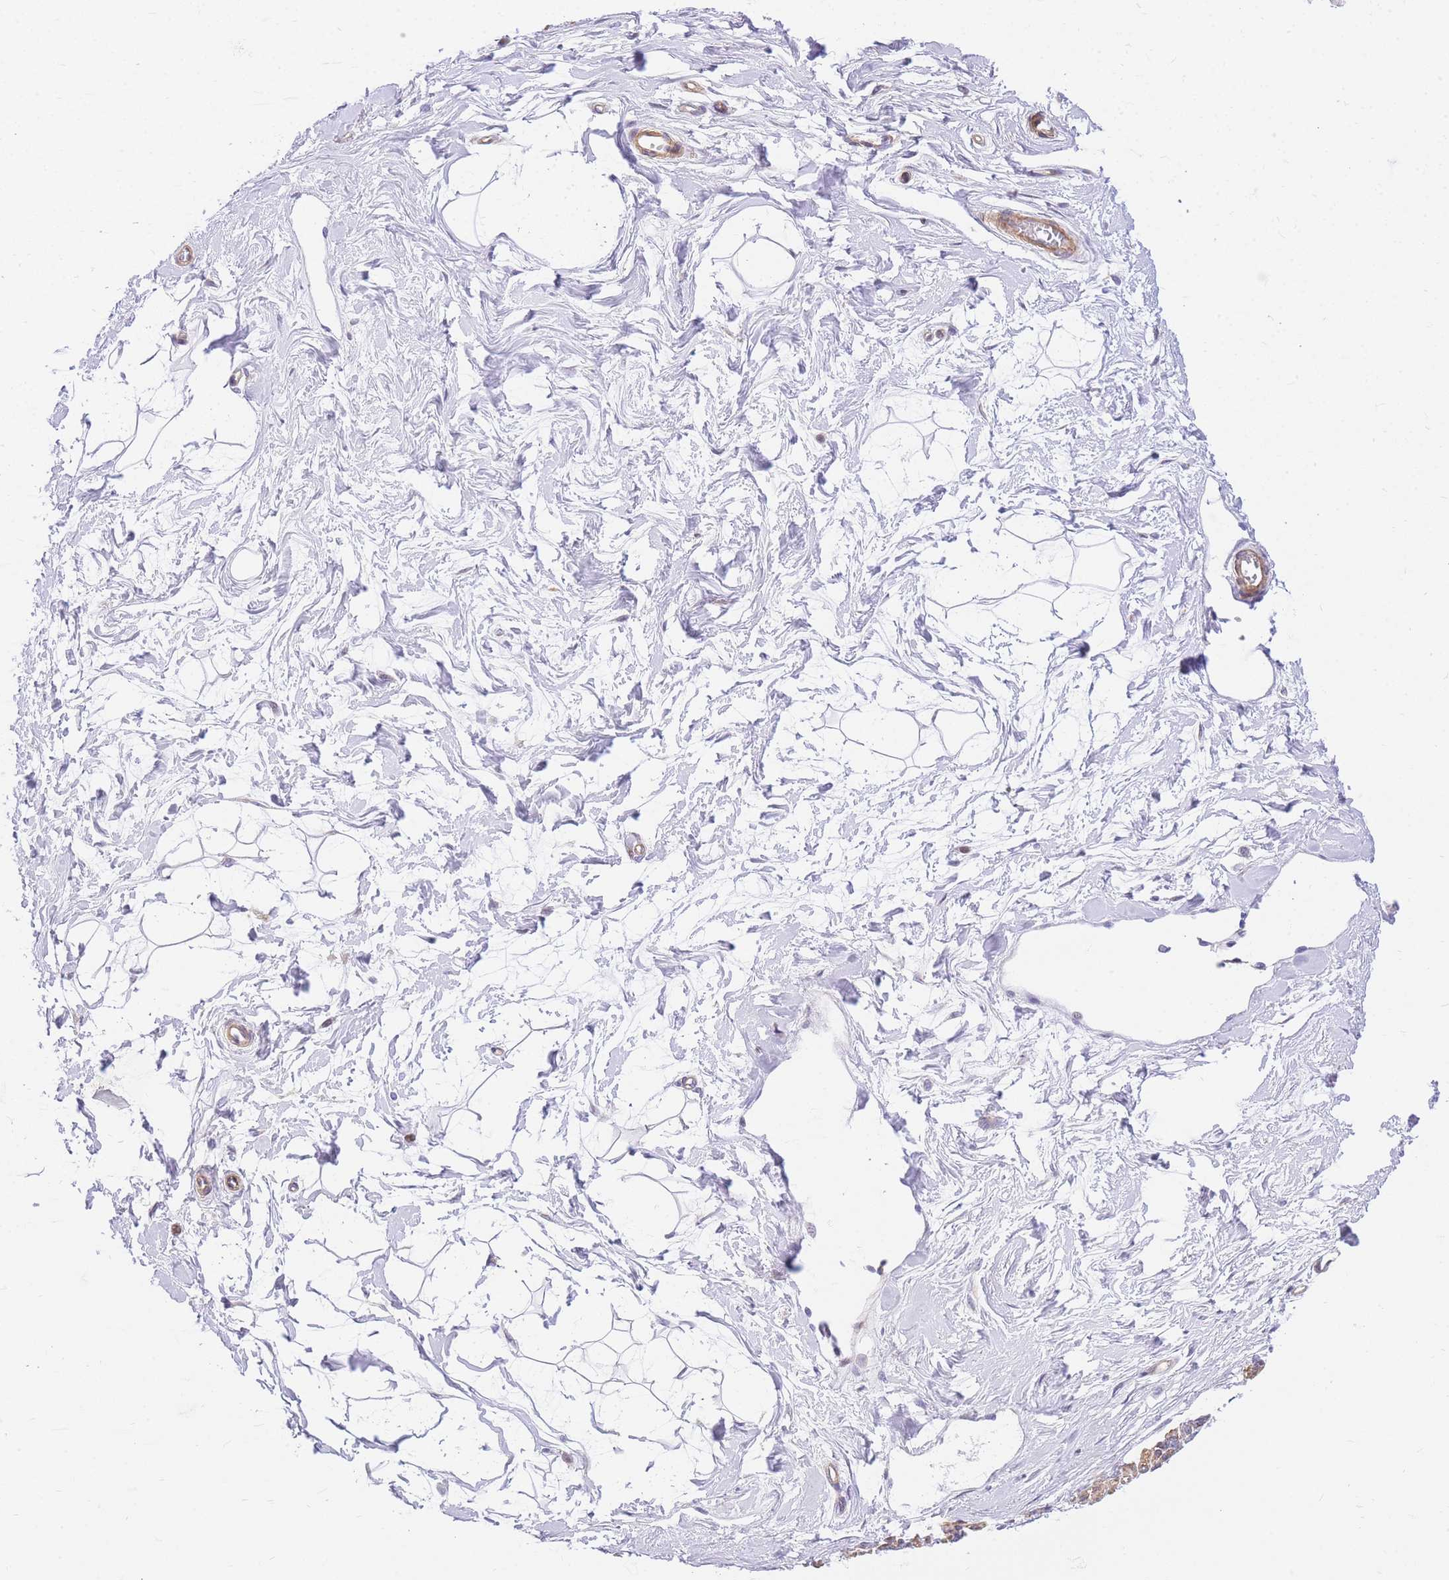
{"staining": {"intensity": "negative", "quantity": "none", "location": "none"}, "tissue": "breast", "cell_type": "Adipocytes", "image_type": "normal", "snomed": [{"axis": "morphology", "description": "Normal tissue, NOS"}, {"axis": "topography", "description": "Breast"}], "caption": "This is an immunohistochemistry photomicrograph of unremarkable human breast. There is no staining in adipocytes.", "gene": "S100PBP", "patient": {"sex": "female", "age": 45}}